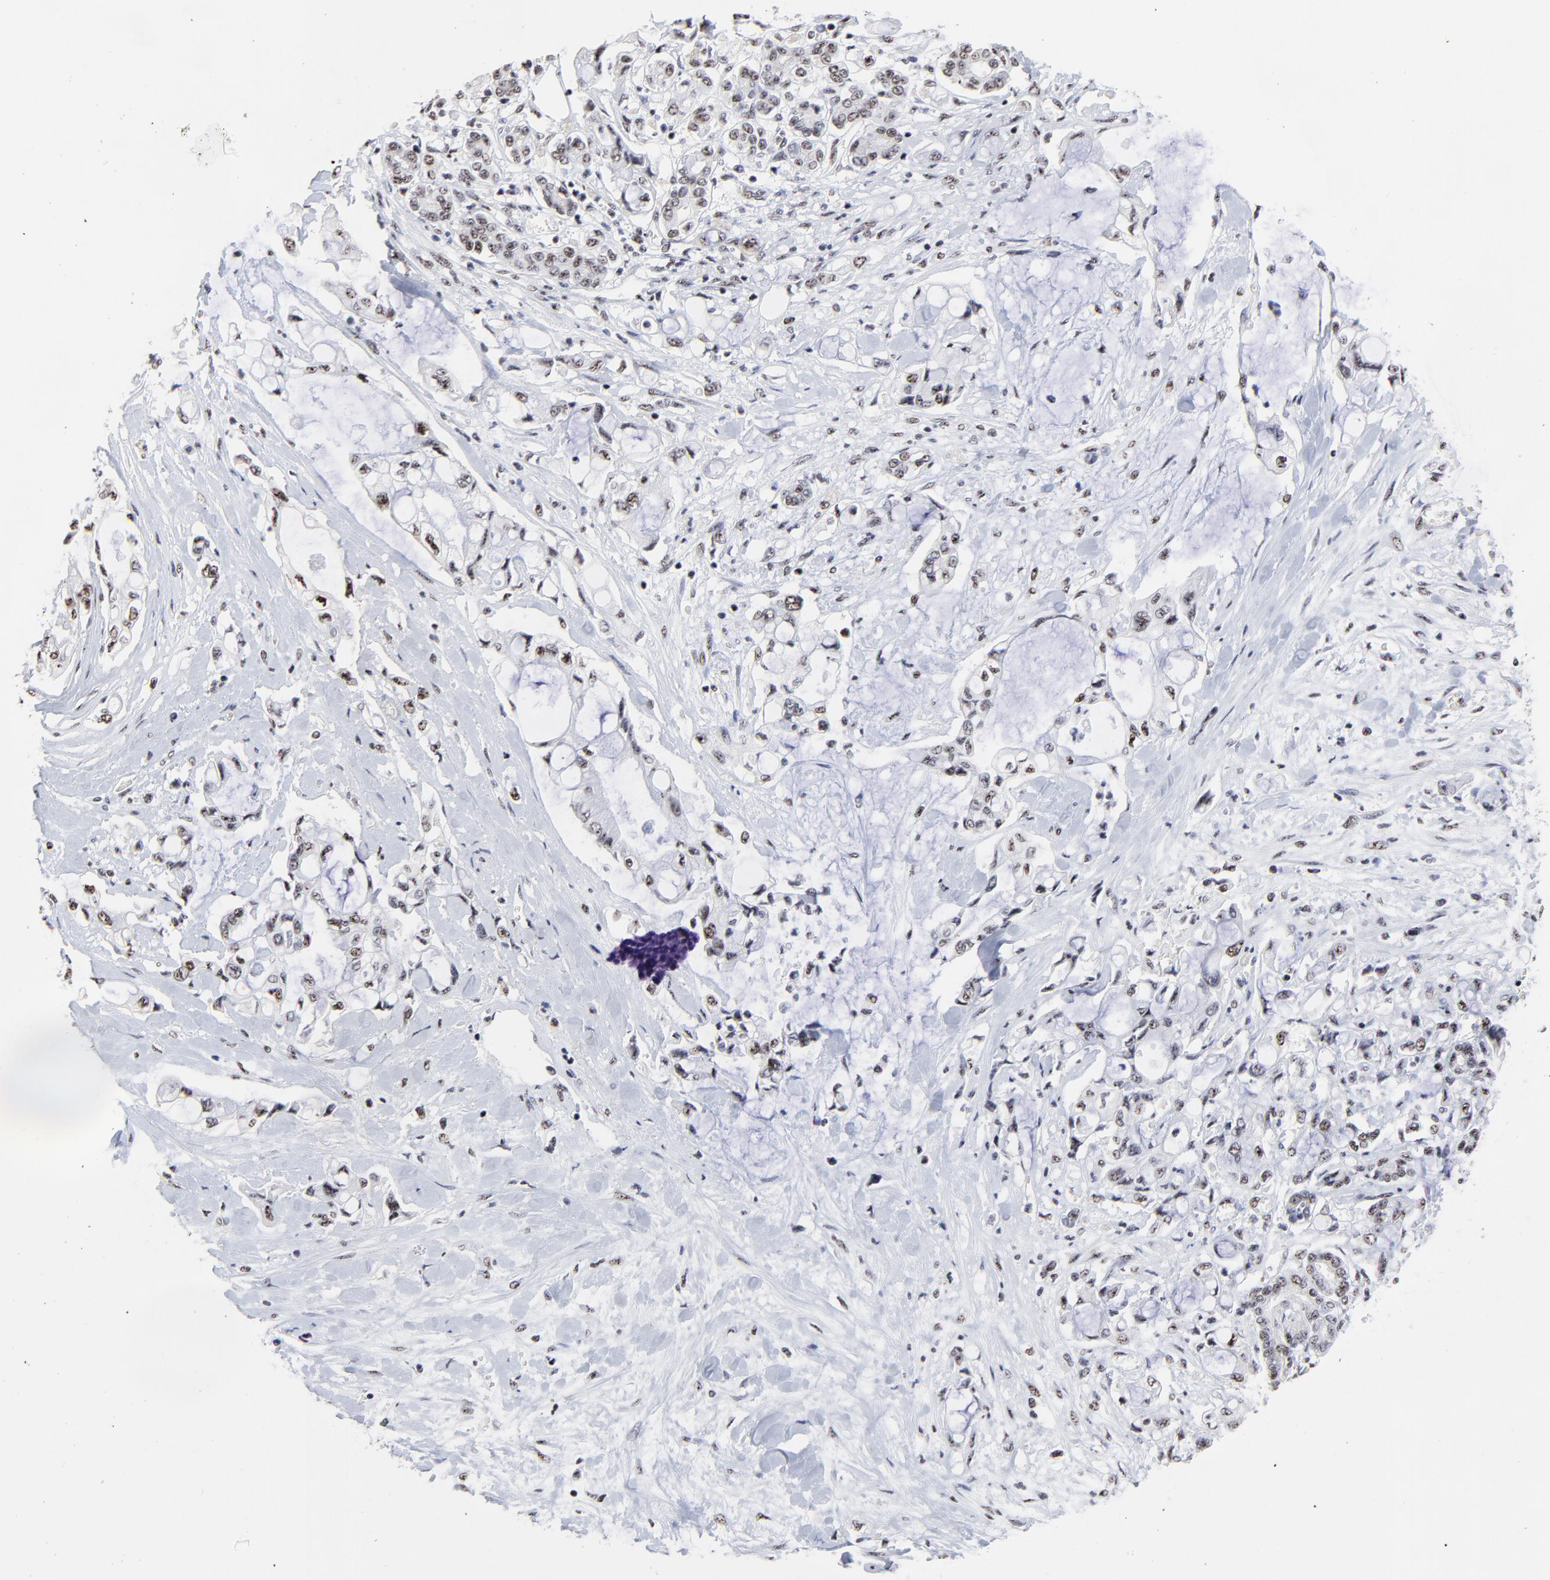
{"staining": {"intensity": "weak", "quantity": "25%-75%", "location": "nuclear"}, "tissue": "pancreatic cancer", "cell_type": "Tumor cells", "image_type": "cancer", "snomed": [{"axis": "morphology", "description": "Adenocarcinoma, NOS"}, {"axis": "topography", "description": "Pancreas"}], "caption": "A brown stain labels weak nuclear expression of a protein in adenocarcinoma (pancreatic) tumor cells.", "gene": "MBD4", "patient": {"sex": "female", "age": 70}}